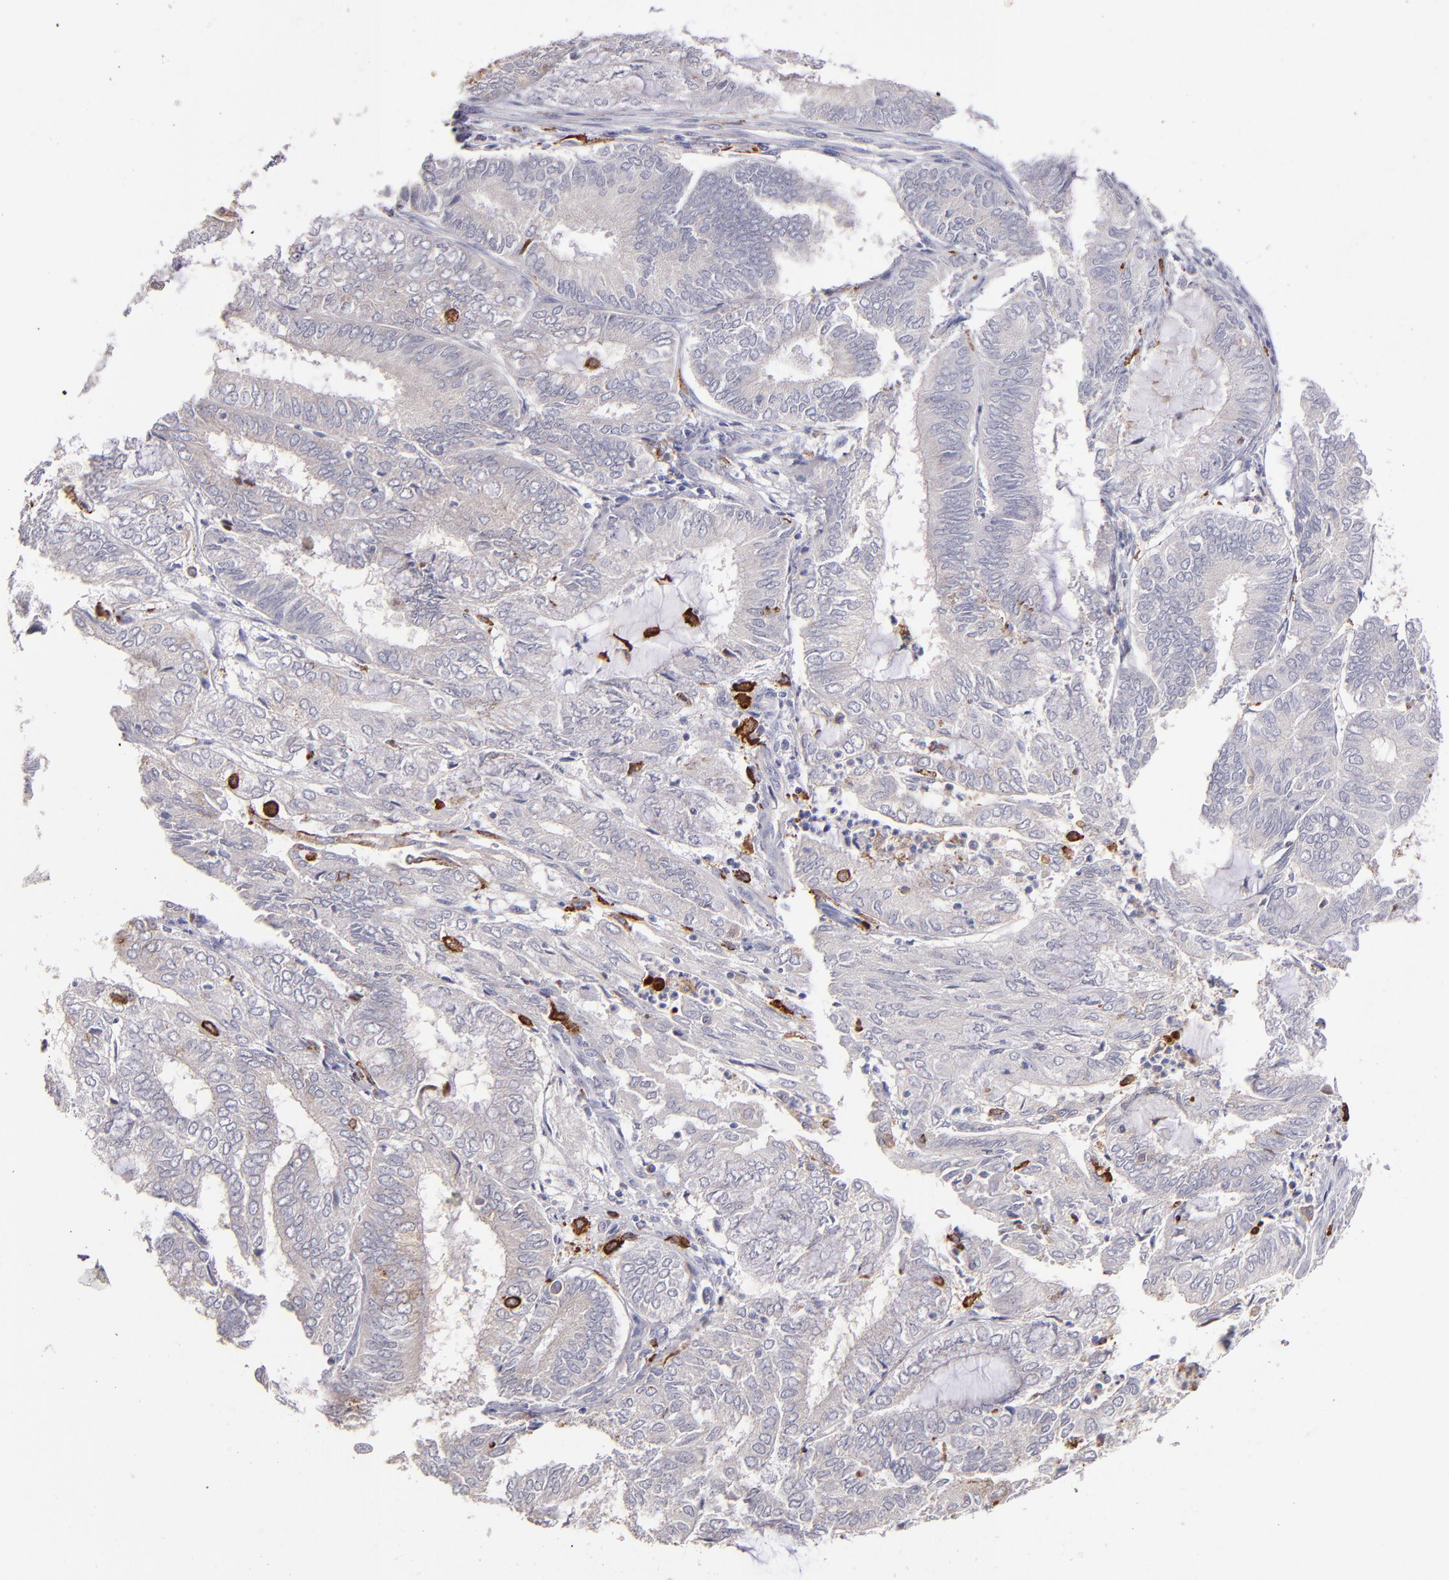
{"staining": {"intensity": "negative", "quantity": "none", "location": "none"}, "tissue": "endometrial cancer", "cell_type": "Tumor cells", "image_type": "cancer", "snomed": [{"axis": "morphology", "description": "Adenocarcinoma, NOS"}, {"axis": "topography", "description": "Endometrium"}], "caption": "High magnification brightfield microscopy of endometrial cancer (adenocarcinoma) stained with DAB (brown) and counterstained with hematoxylin (blue): tumor cells show no significant staining.", "gene": "GLDC", "patient": {"sex": "female", "age": 59}}